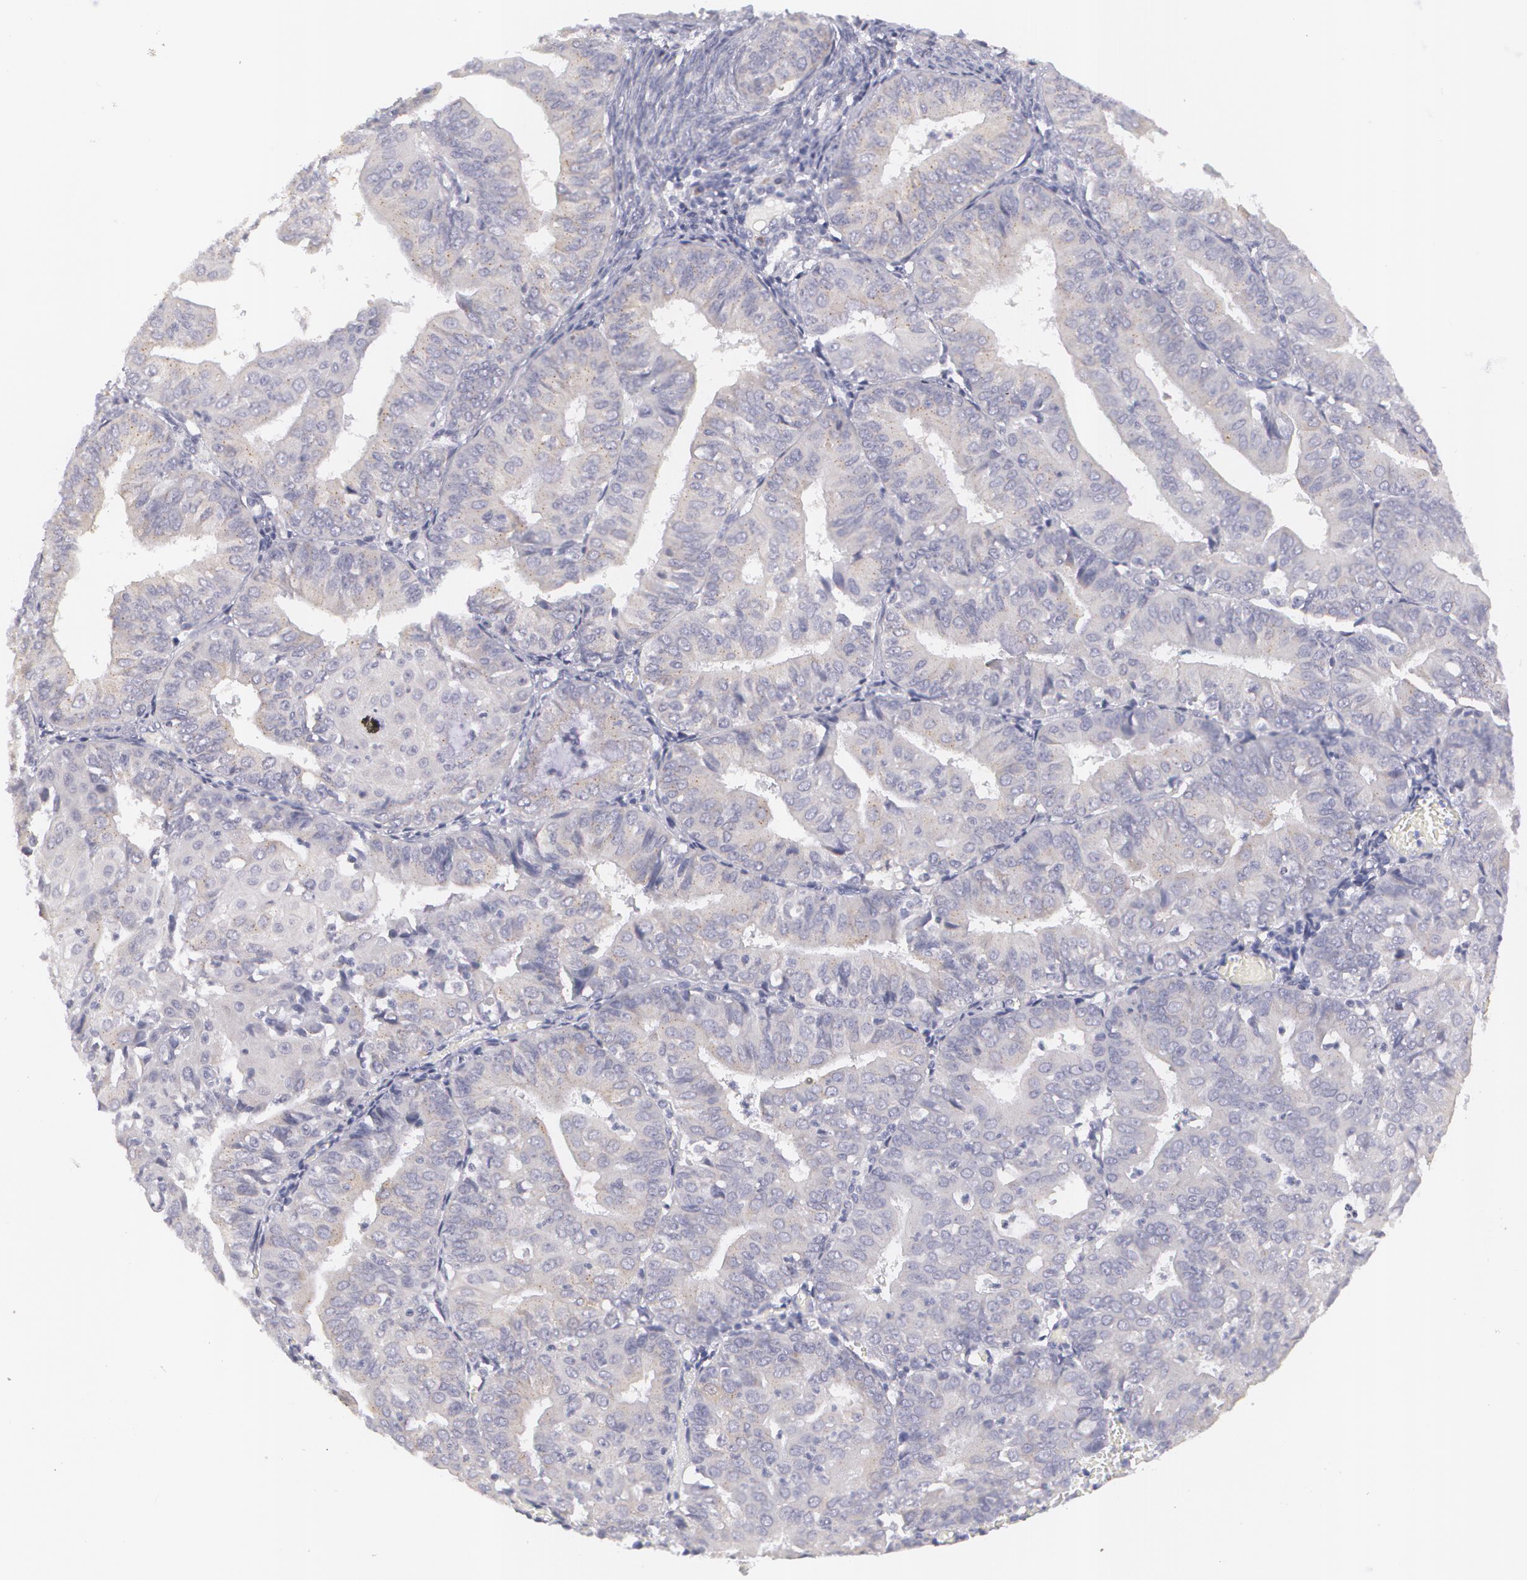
{"staining": {"intensity": "weak", "quantity": "<25%", "location": "cytoplasmic/membranous"}, "tissue": "endometrial cancer", "cell_type": "Tumor cells", "image_type": "cancer", "snomed": [{"axis": "morphology", "description": "Adenocarcinoma, NOS"}, {"axis": "topography", "description": "Endometrium"}], "caption": "This is an immunohistochemistry (IHC) micrograph of endometrial cancer. There is no expression in tumor cells.", "gene": "MBNL3", "patient": {"sex": "female", "age": 79}}